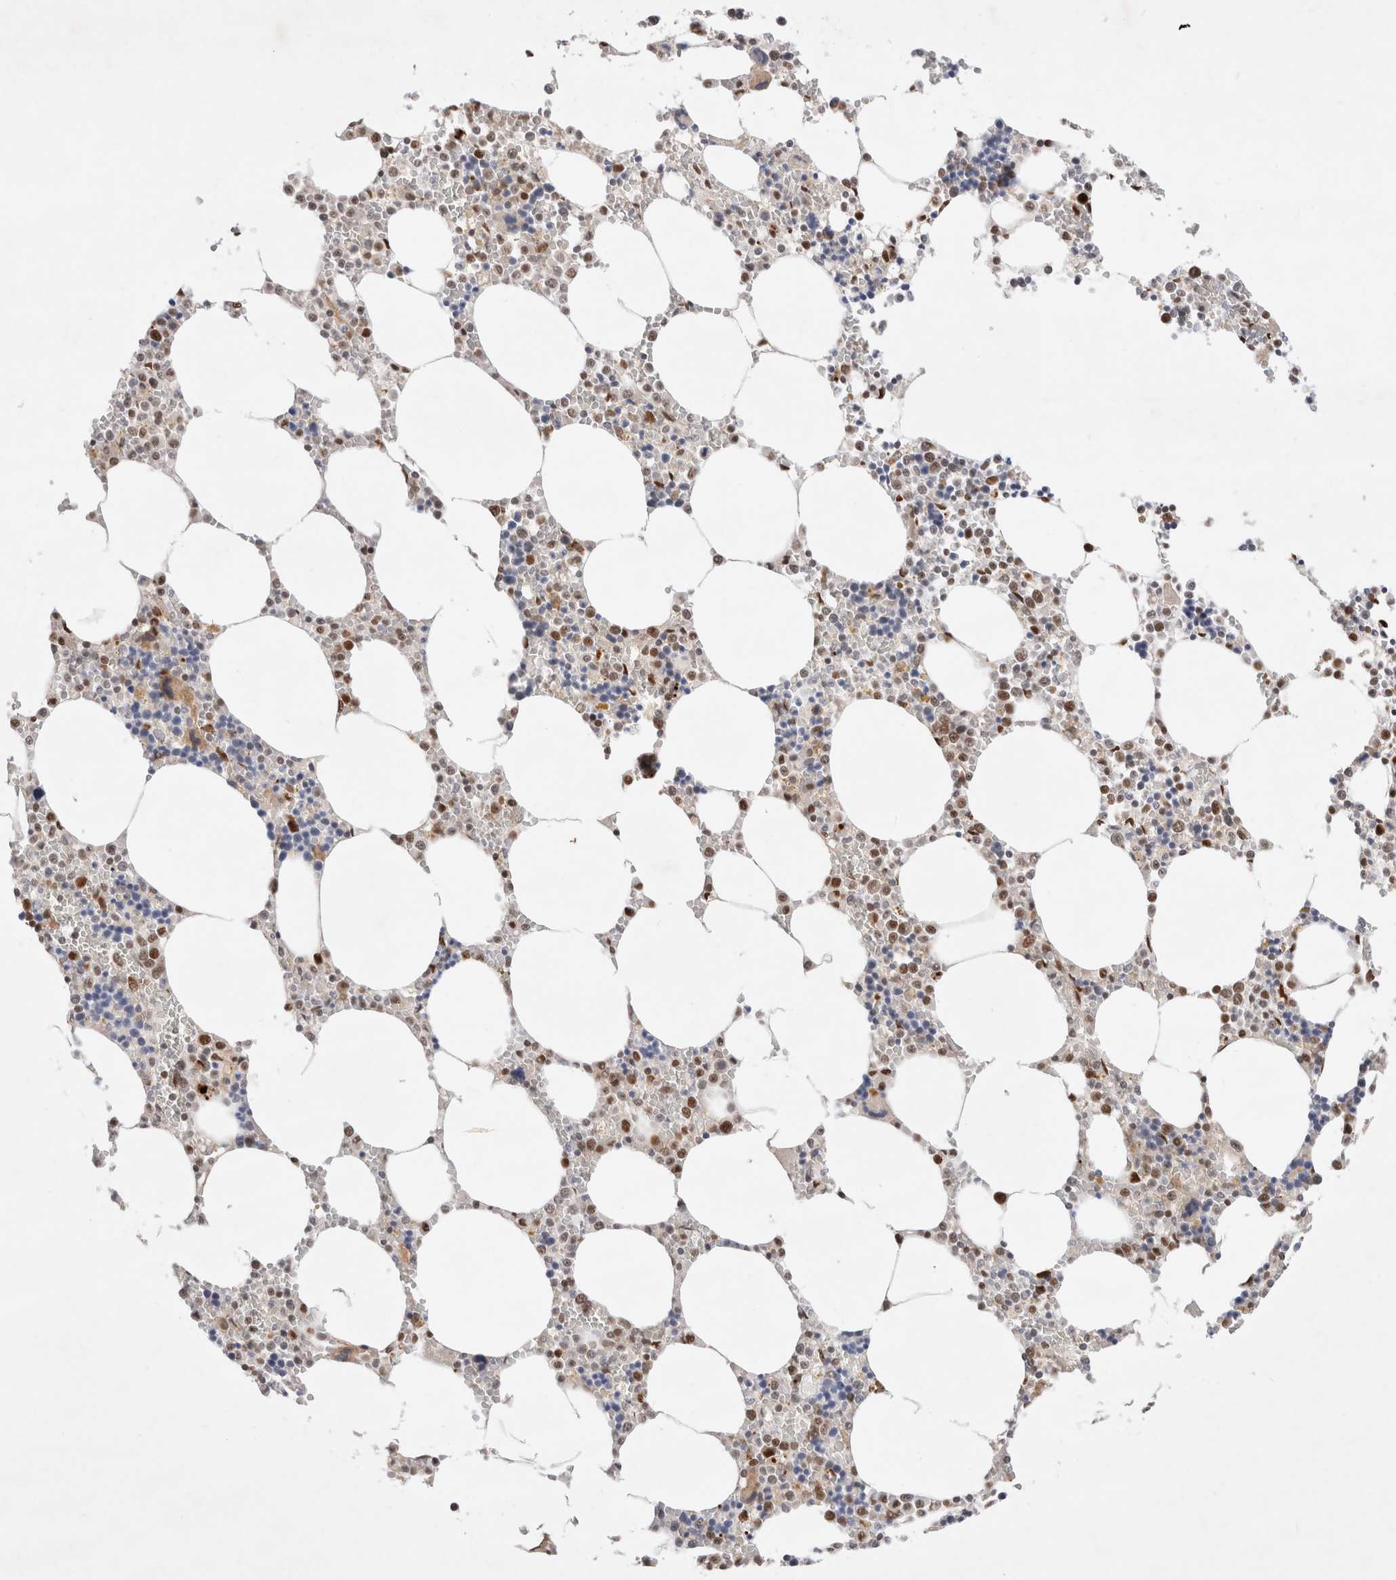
{"staining": {"intensity": "strong", "quantity": "25%-75%", "location": "nuclear"}, "tissue": "bone marrow", "cell_type": "Hematopoietic cells", "image_type": "normal", "snomed": [{"axis": "morphology", "description": "Normal tissue, NOS"}, {"axis": "topography", "description": "Bone marrow"}], "caption": "Human bone marrow stained for a protein (brown) demonstrates strong nuclear positive staining in approximately 25%-75% of hematopoietic cells.", "gene": "GTF2I", "patient": {"sex": "male", "age": 70}}